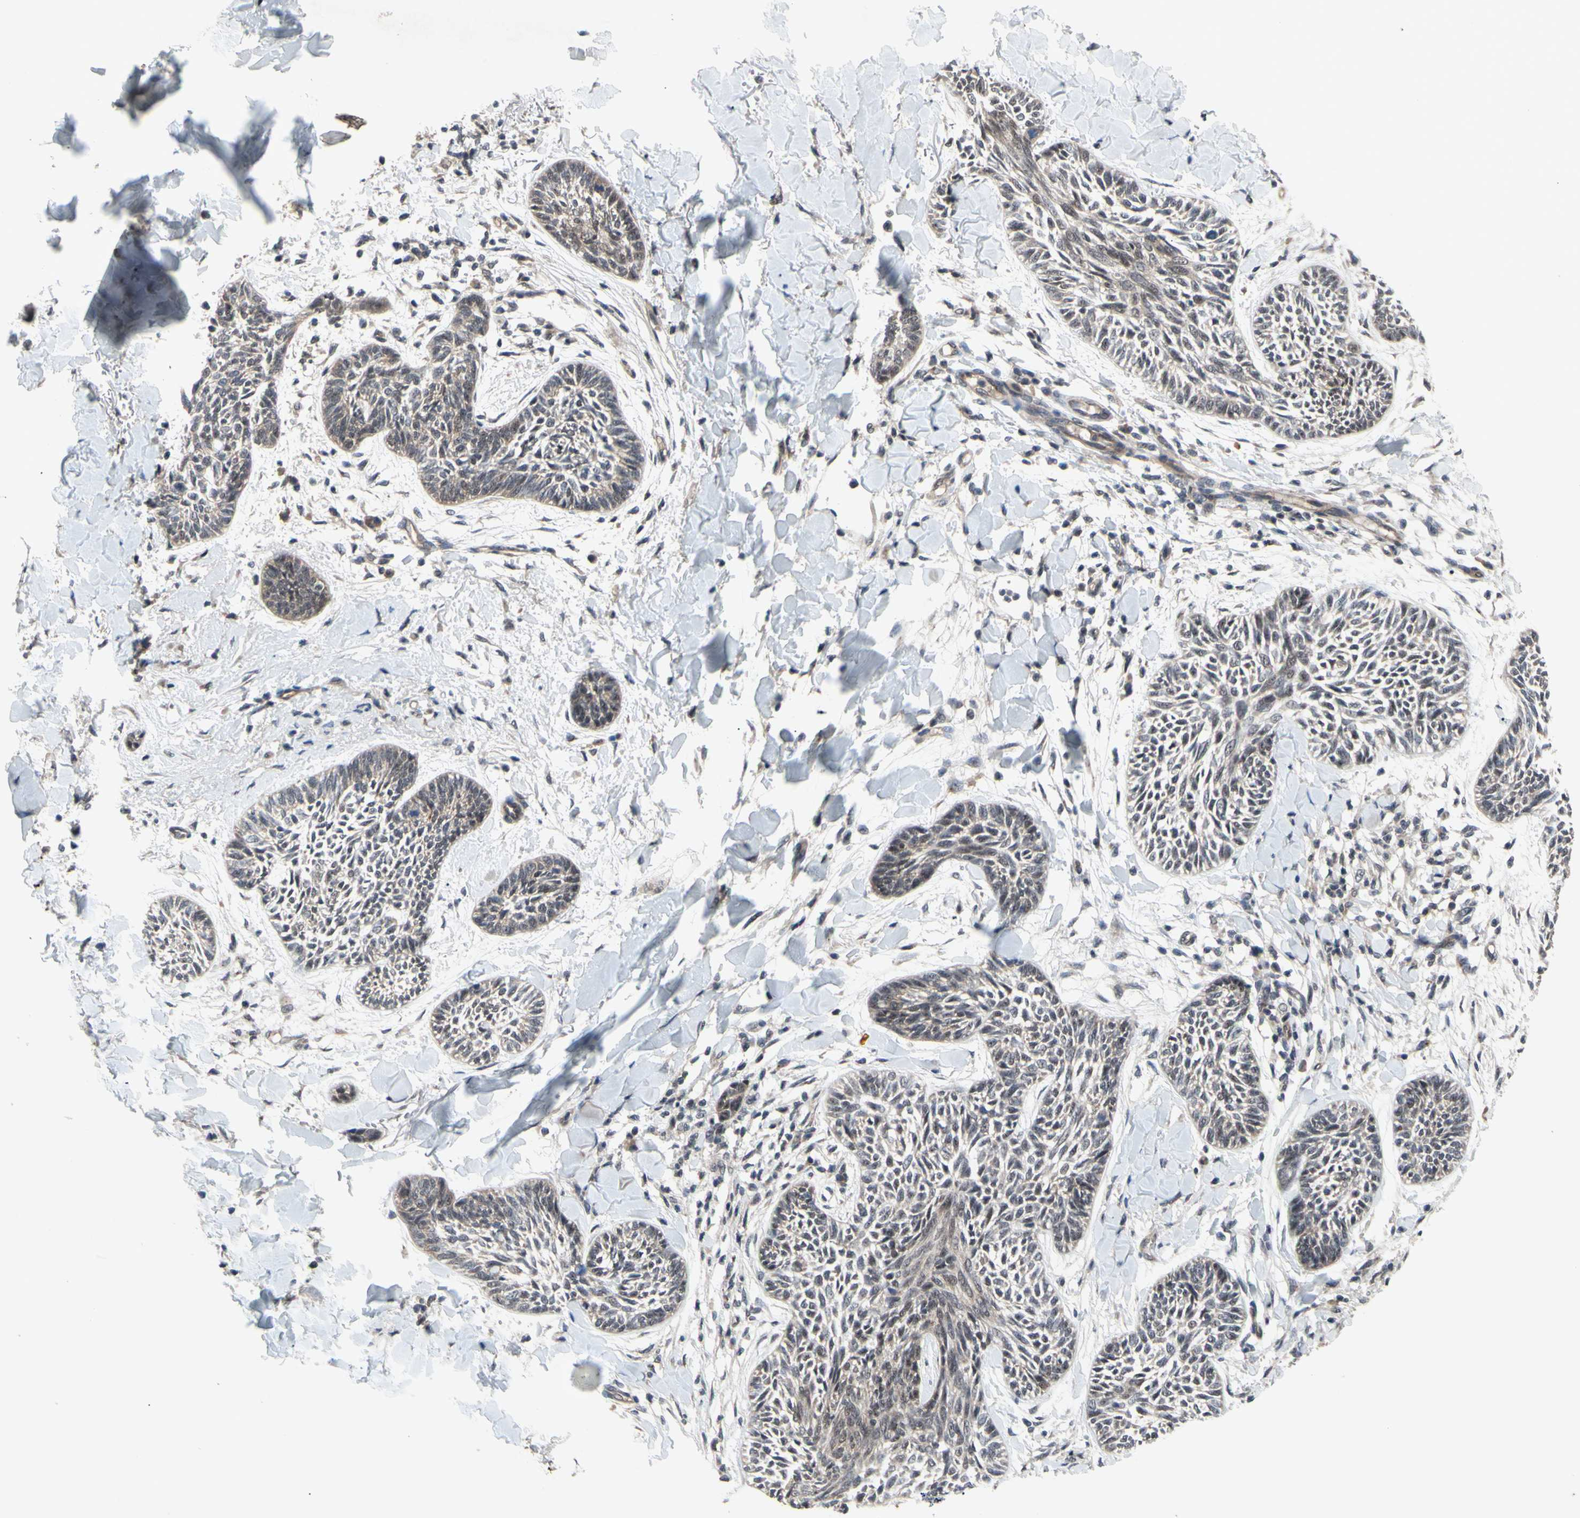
{"staining": {"intensity": "negative", "quantity": "none", "location": "none"}, "tissue": "skin cancer", "cell_type": "Tumor cells", "image_type": "cancer", "snomed": [{"axis": "morphology", "description": "Papilloma, NOS"}, {"axis": "morphology", "description": "Basal cell carcinoma"}, {"axis": "topography", "description": "Skin"}], "caption": "Tumor cells show no significant protein staining in skin cancer.", "gene": "TRDMT1", "patient": {"sex": "male", "age": 87}}